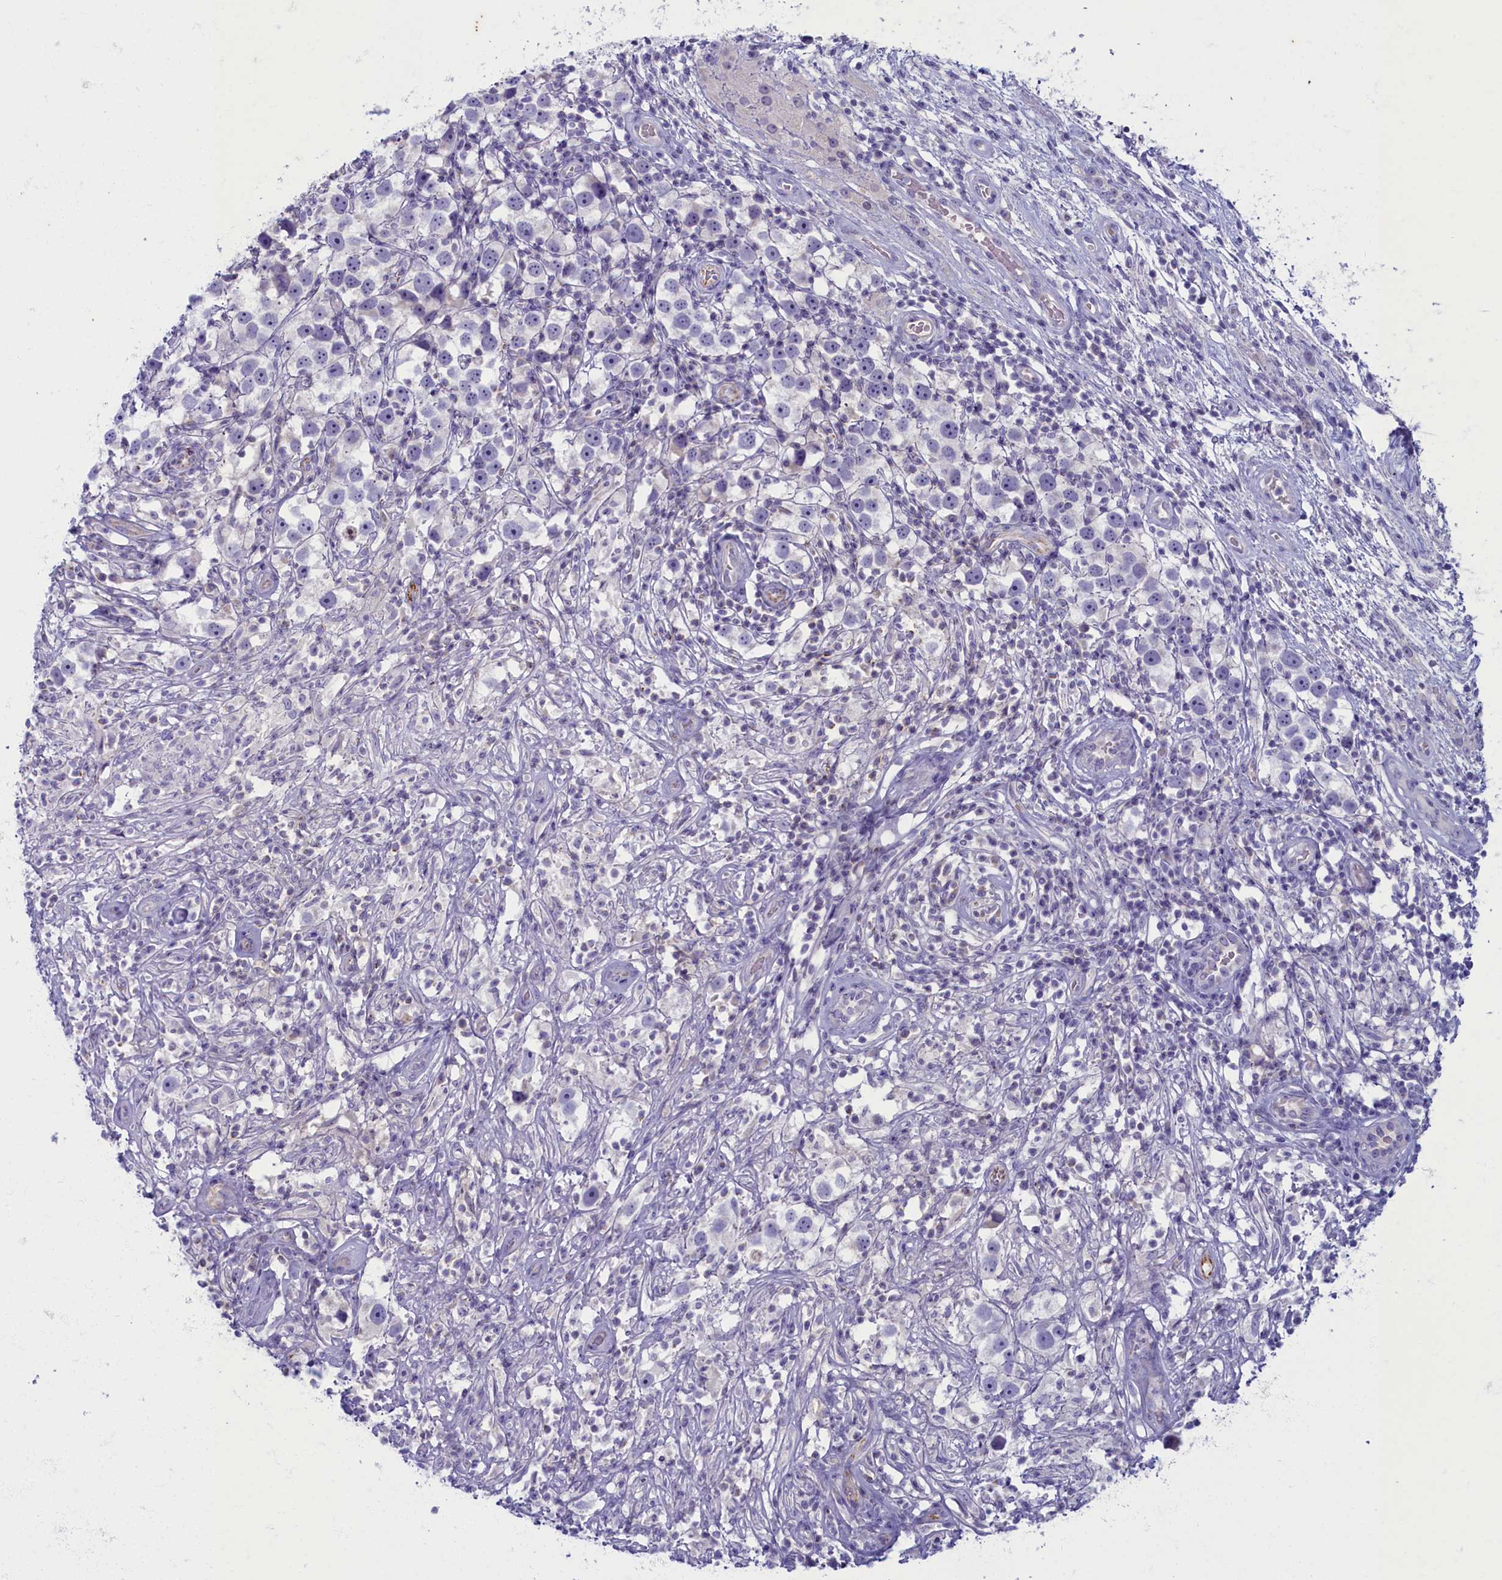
{"staining": {"intensity": "negative", "quantity": "none", "location": "none"}, "tissue": "testis cancer", "cell_type": "Tumor cells", "image_type": "cancer", "snomed": [{"axis": "morphology", "description": "Seminoma, NOS"}, {"axis": "topography", "description": "Testis"}], "caption": "Histopathology image shows no protein expression in tumor cells of testis cancer (seminoma) tissue.", "gene": "OCIAD2", "patient": {"sex": "male", "age": 49}}